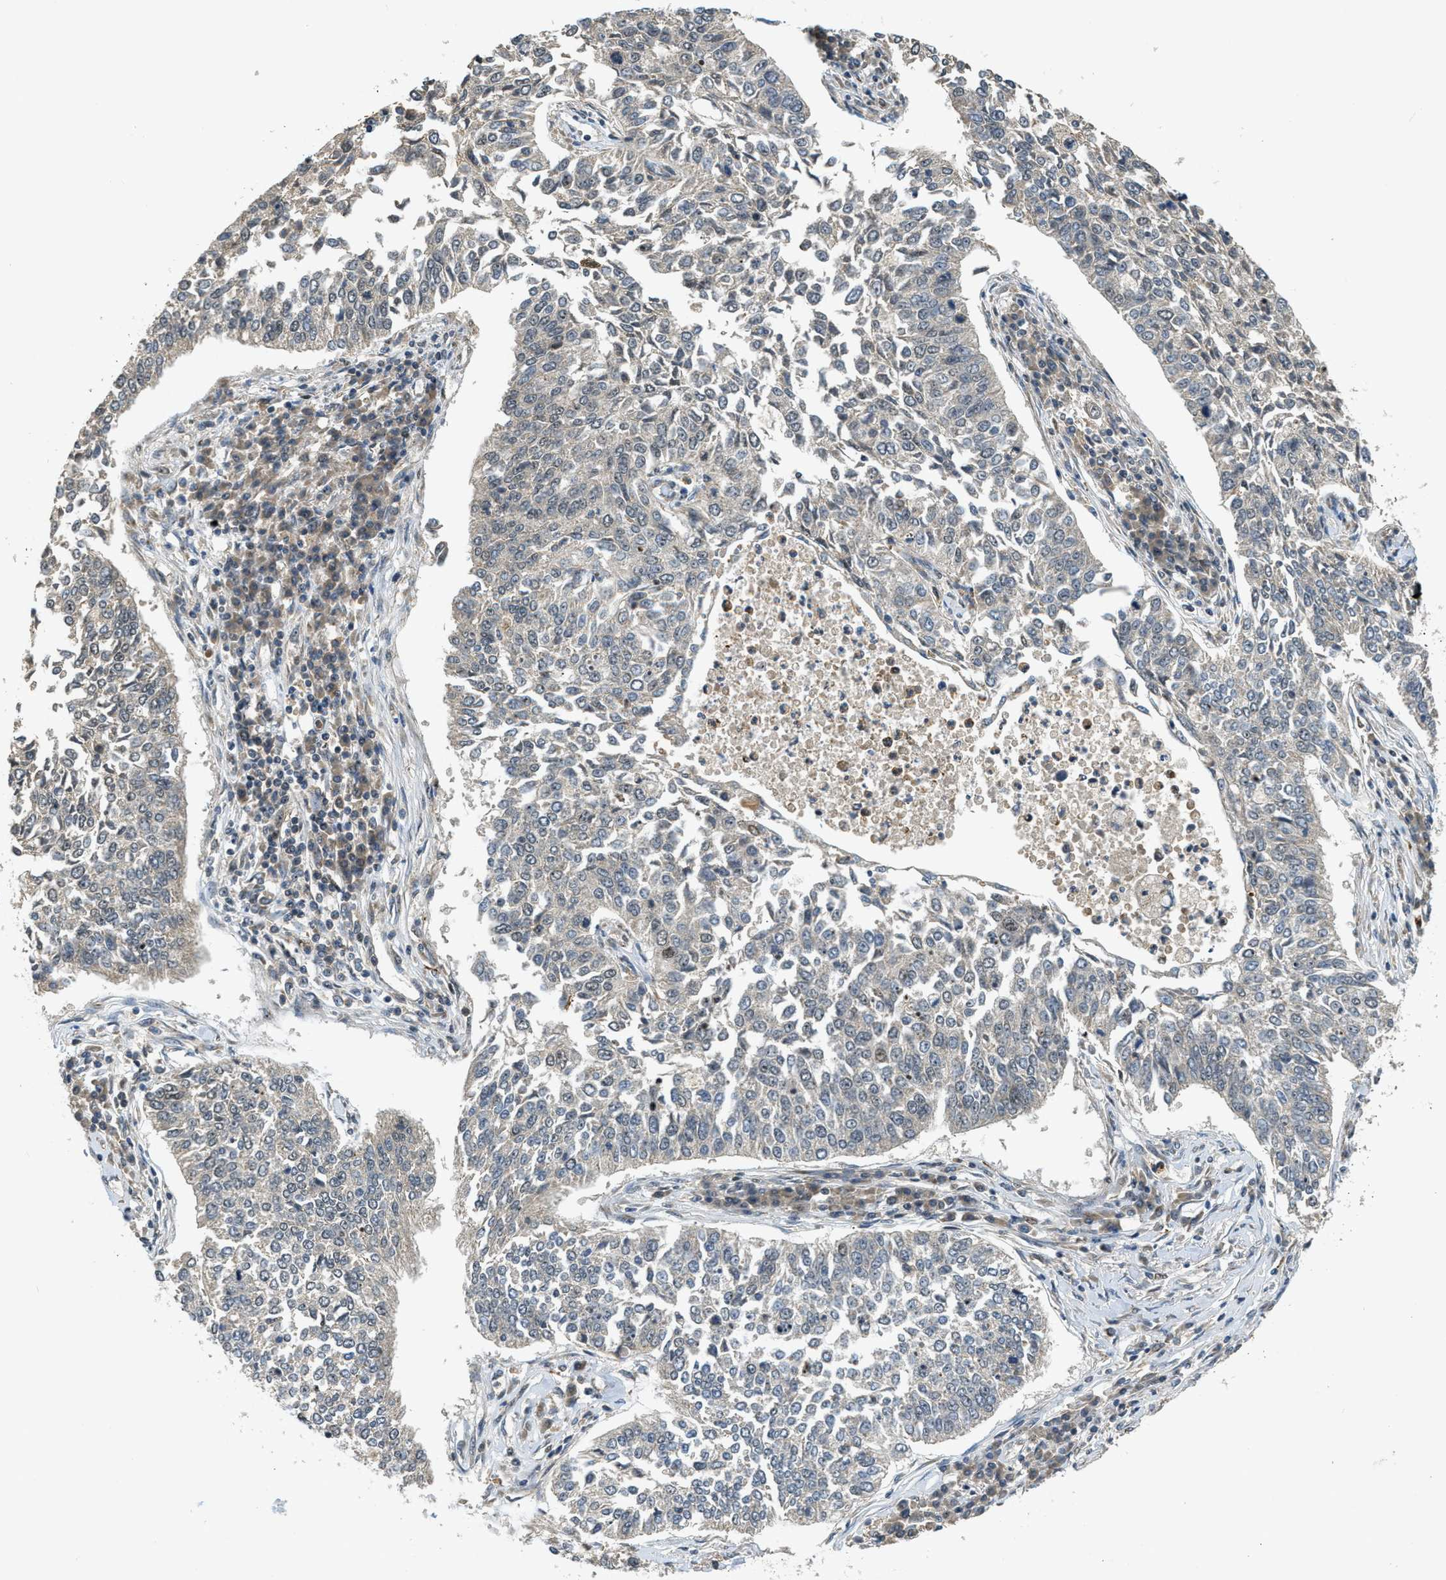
{"staining": {"intensity": "negative", "quantity": "none", "location": "none"}, "tissue": "lung cancer", "cell_type": "Tumor cells", "image_type": "cancer", "snomed": [{"axis": "morphology", "description": "Normal tissue, NOS"}, {"axis": "morphology", "description": "Squamous cell carcinoma, NOS"}, {"axis": "topography", "description": "Cartilage tissue"}, {"axis": "topography", "description": "Bronchus"}, {"axis": "topography", "description": "Lung"}], "caption": "This is an immunohistochemistry (IHC) micrograph of squamous cell carcinoma (lung). There is no staining in tumor cells.", "gene": "TRAPPC14", "patient": {"sex": "female", "age": 49}}